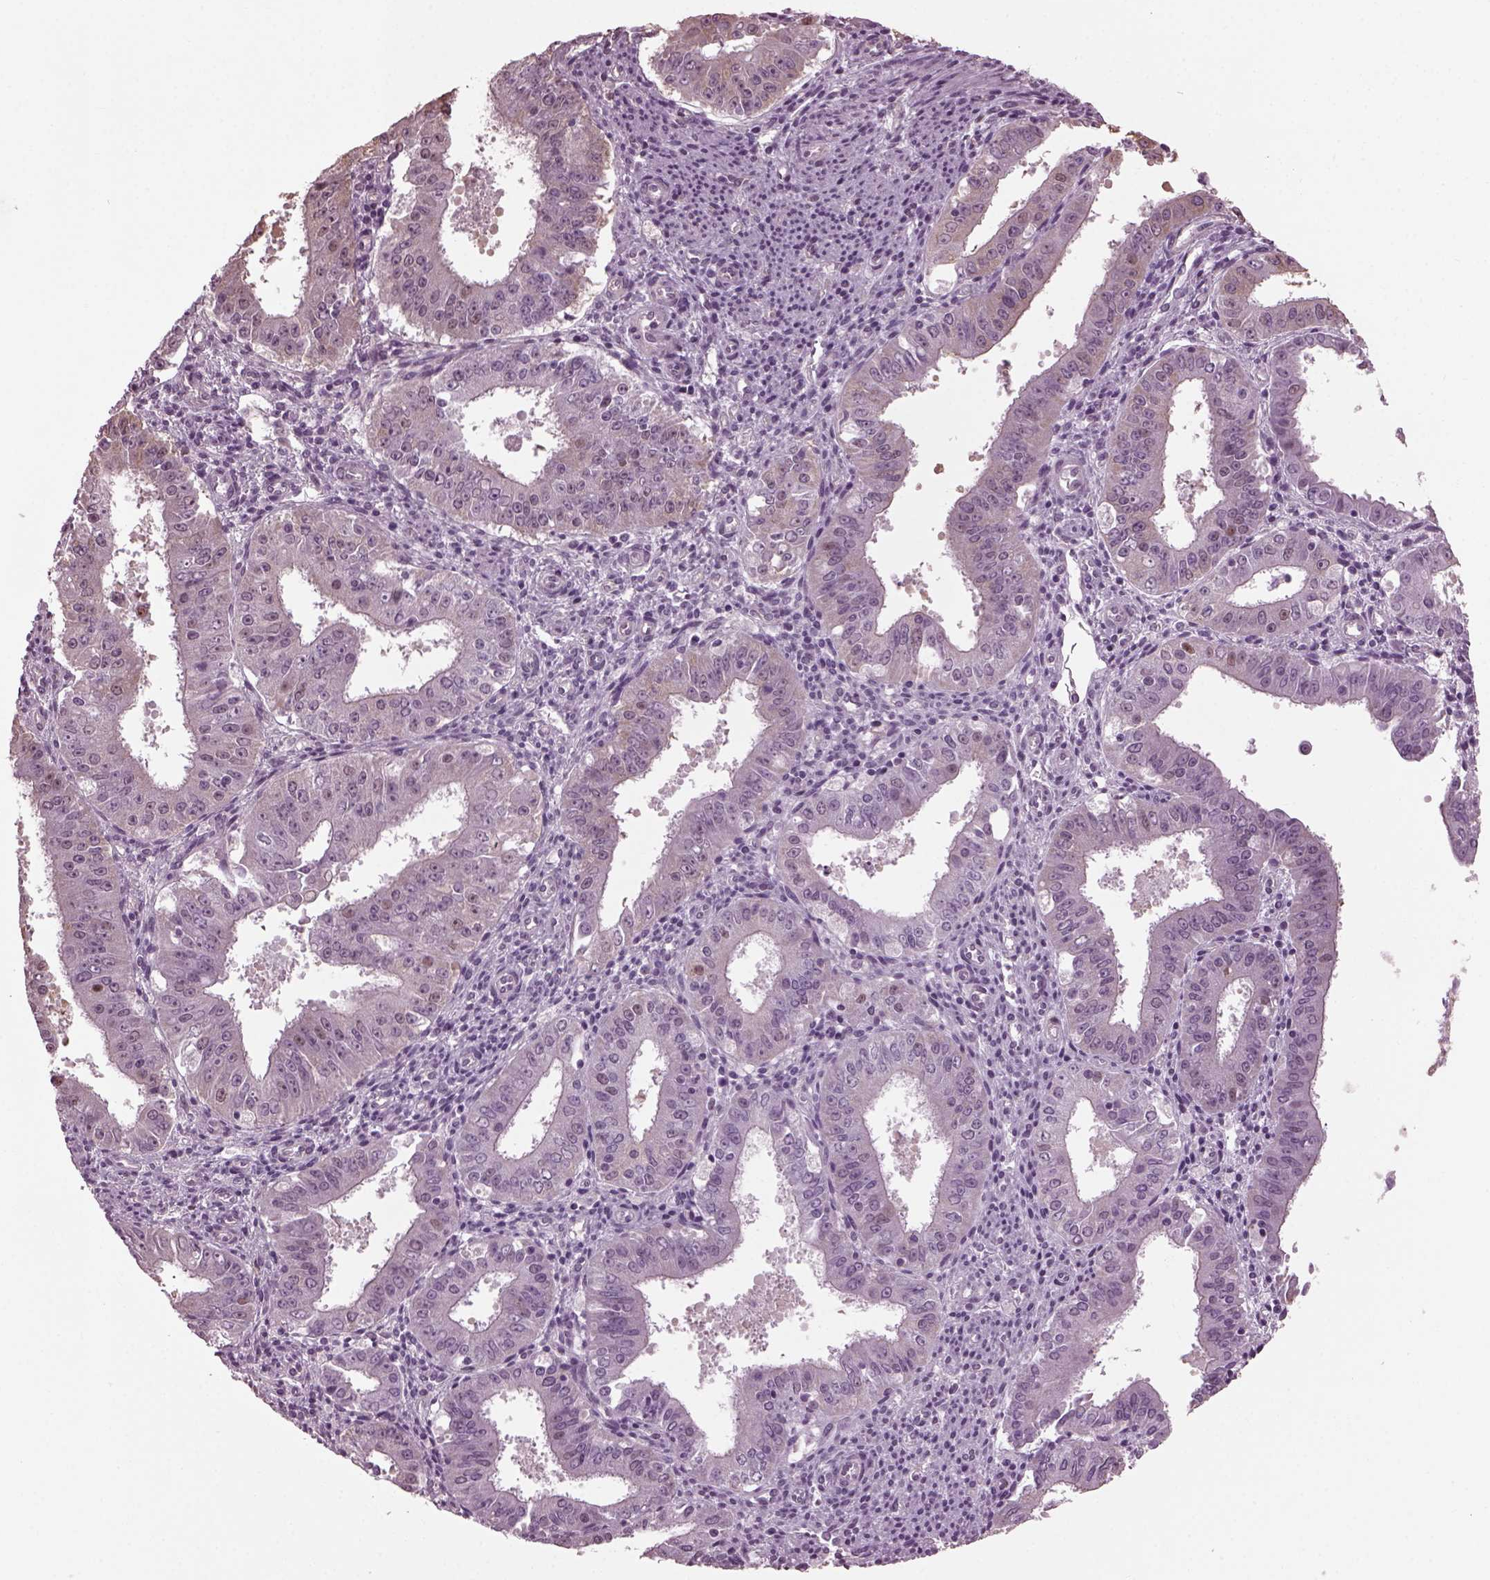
{"staining": {"intensity": "negative", "quantity": "none", "location": "none"}, "tissue": "ovarian cancer", "cell_type": "Tumor cells", "image_type": "cancer", "snomed": [{"axis": "morphology", "description": "Carcinoma, endometroid"}, {"axis": "topography", "description": "Ovary"}], "caption": "Immunohistochemical staining of ovarian cancer (endometroid carcinoma) shows no significant positivity in tumor cells.", "gene": "CABP5", "patient": {"sex": "female", "age": 42}}